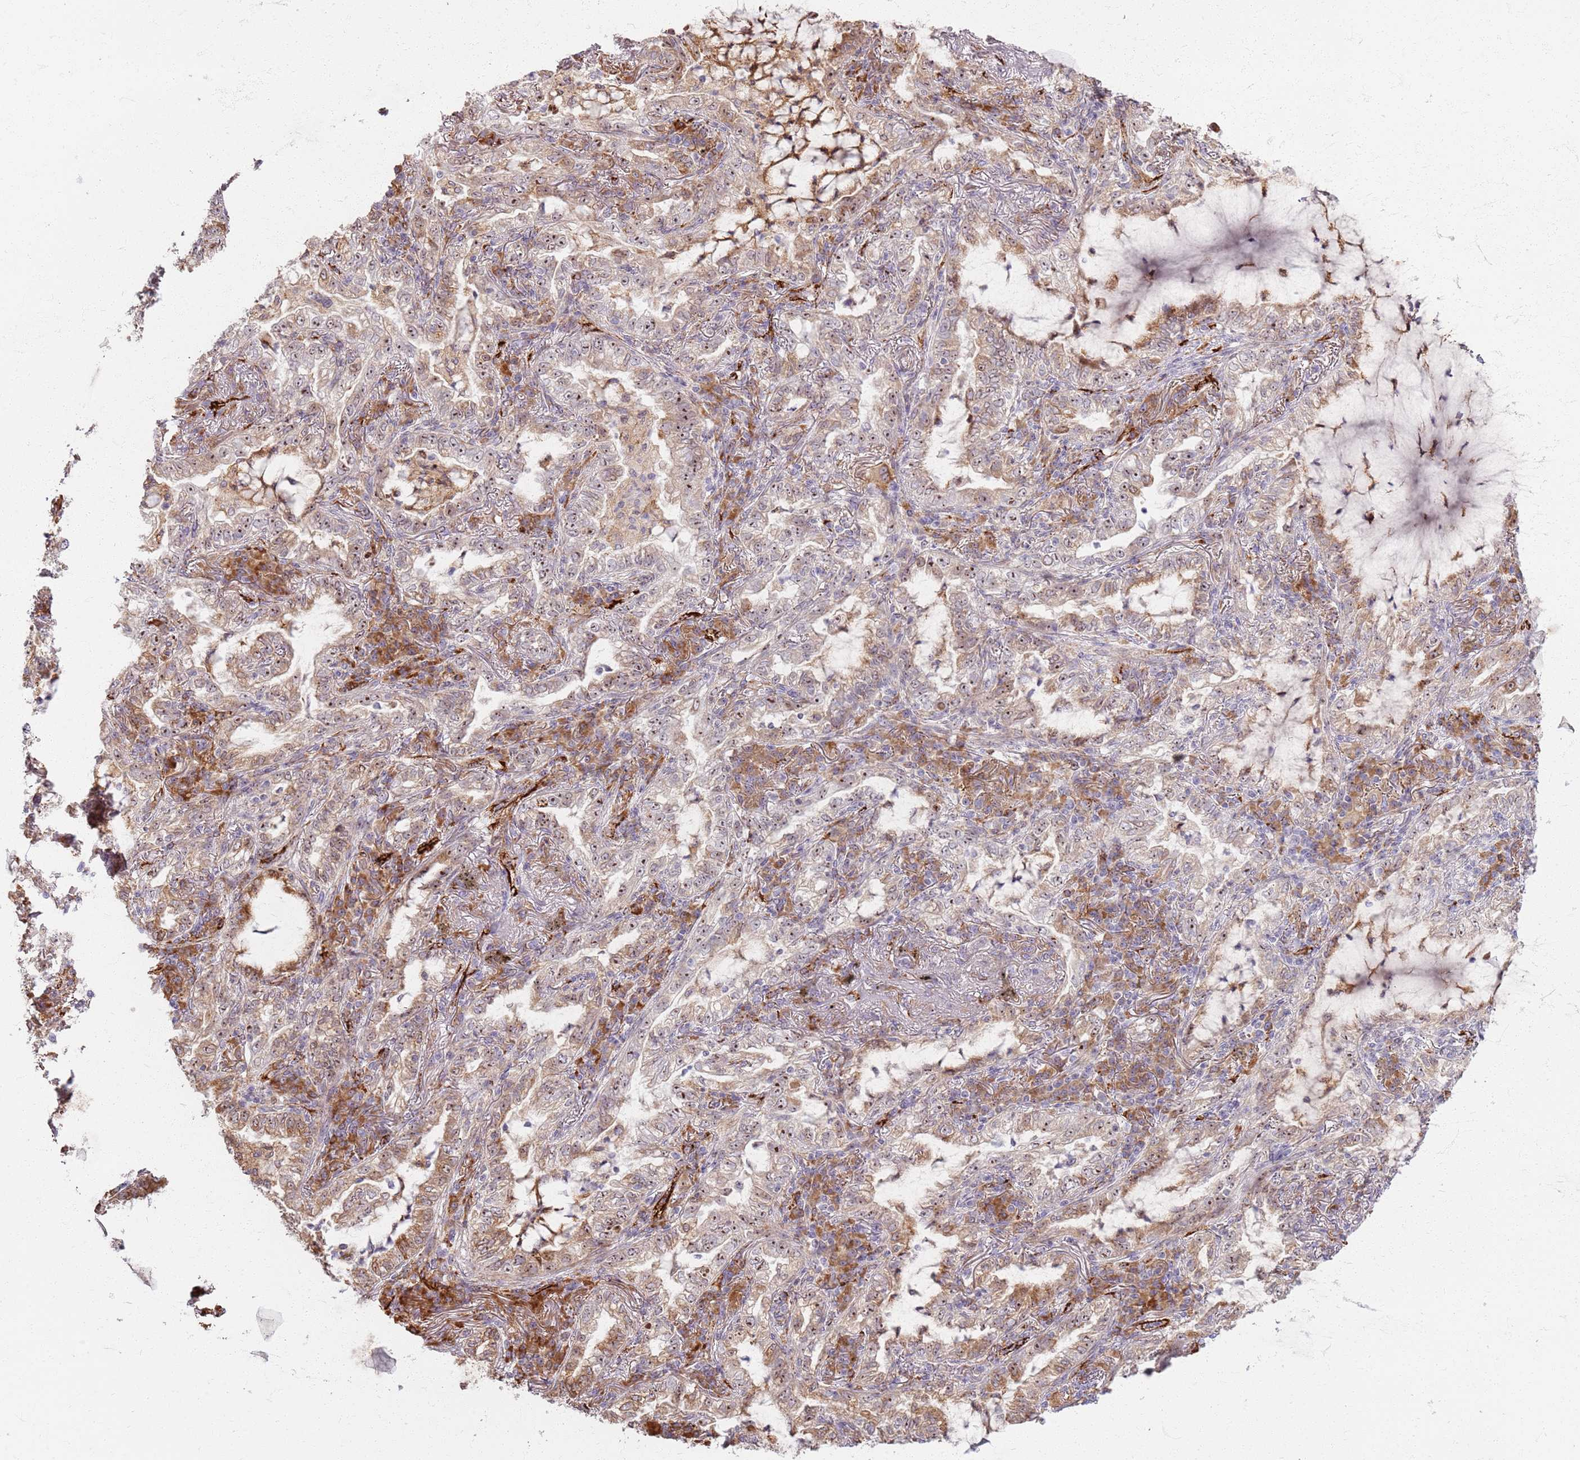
{"staining": {"intensity": "moderate", "quantity": ">75%", "location": "cytoplasmic/membranous,nuclear"}, "tissue": "lung cancer", "cell_type": "Tumor cells", "image_type": "cancer", "snomed": [{"axis": "morphology", "description": "Adenocarcinoma, NOS"}, {"axis": "topography", "description": "Lung"}], "caption": "A histopathology image showing moderate cytoplasmic/membranous and nuclear positivity in approximately >75% of tumor cells in lung cancer (adenocarcinoma), as visualized by brown immunohistochemical staining.", "gene": "KRI1", "patient": {"sex": "female", "age": 73}}